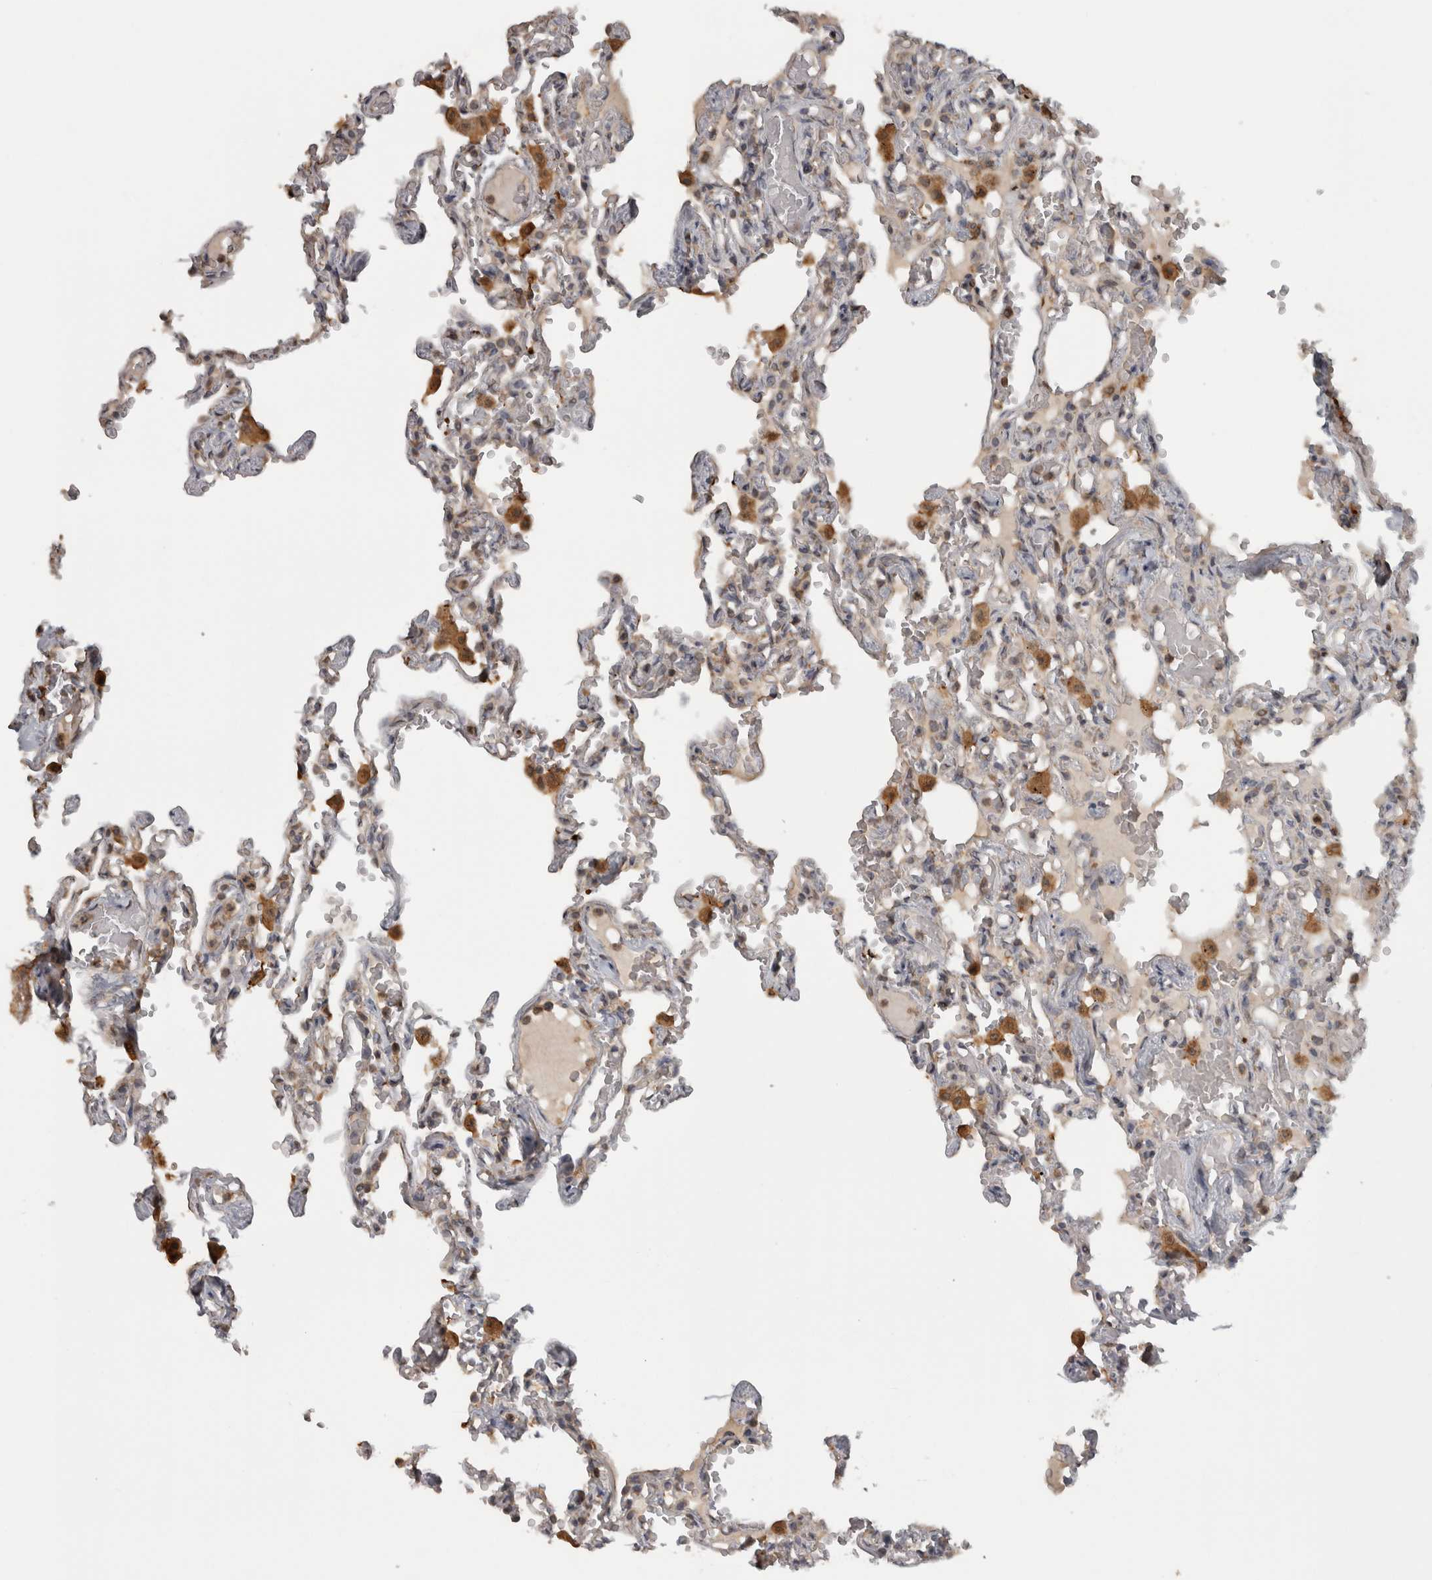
{"staining": {"intensity": "moderate", "quantity": "25%-75%", "location": "cytoplasmic/membranous"}, "tissue": "lung", "cell_type": "Alveolar cells", "image_type": "normal", "snomed": [{"axis": "morphology", "description": "Normal tissue, NOS"}, {"axis": "topography", "description": "Lung"}], "caption": "Immunohistochemistry of benign lung exhibits medium levels of moderate cytoplasmic/membranous staining in about 25%-75% of alveolar cells. The staining was performed using DAB to visualize the protein expression in brown, while the nuclei were stained in blue with hematoxylin (Magnification: 20x).", "gene": "MICU3", "patient": {"sex": "male", "age": 21}}